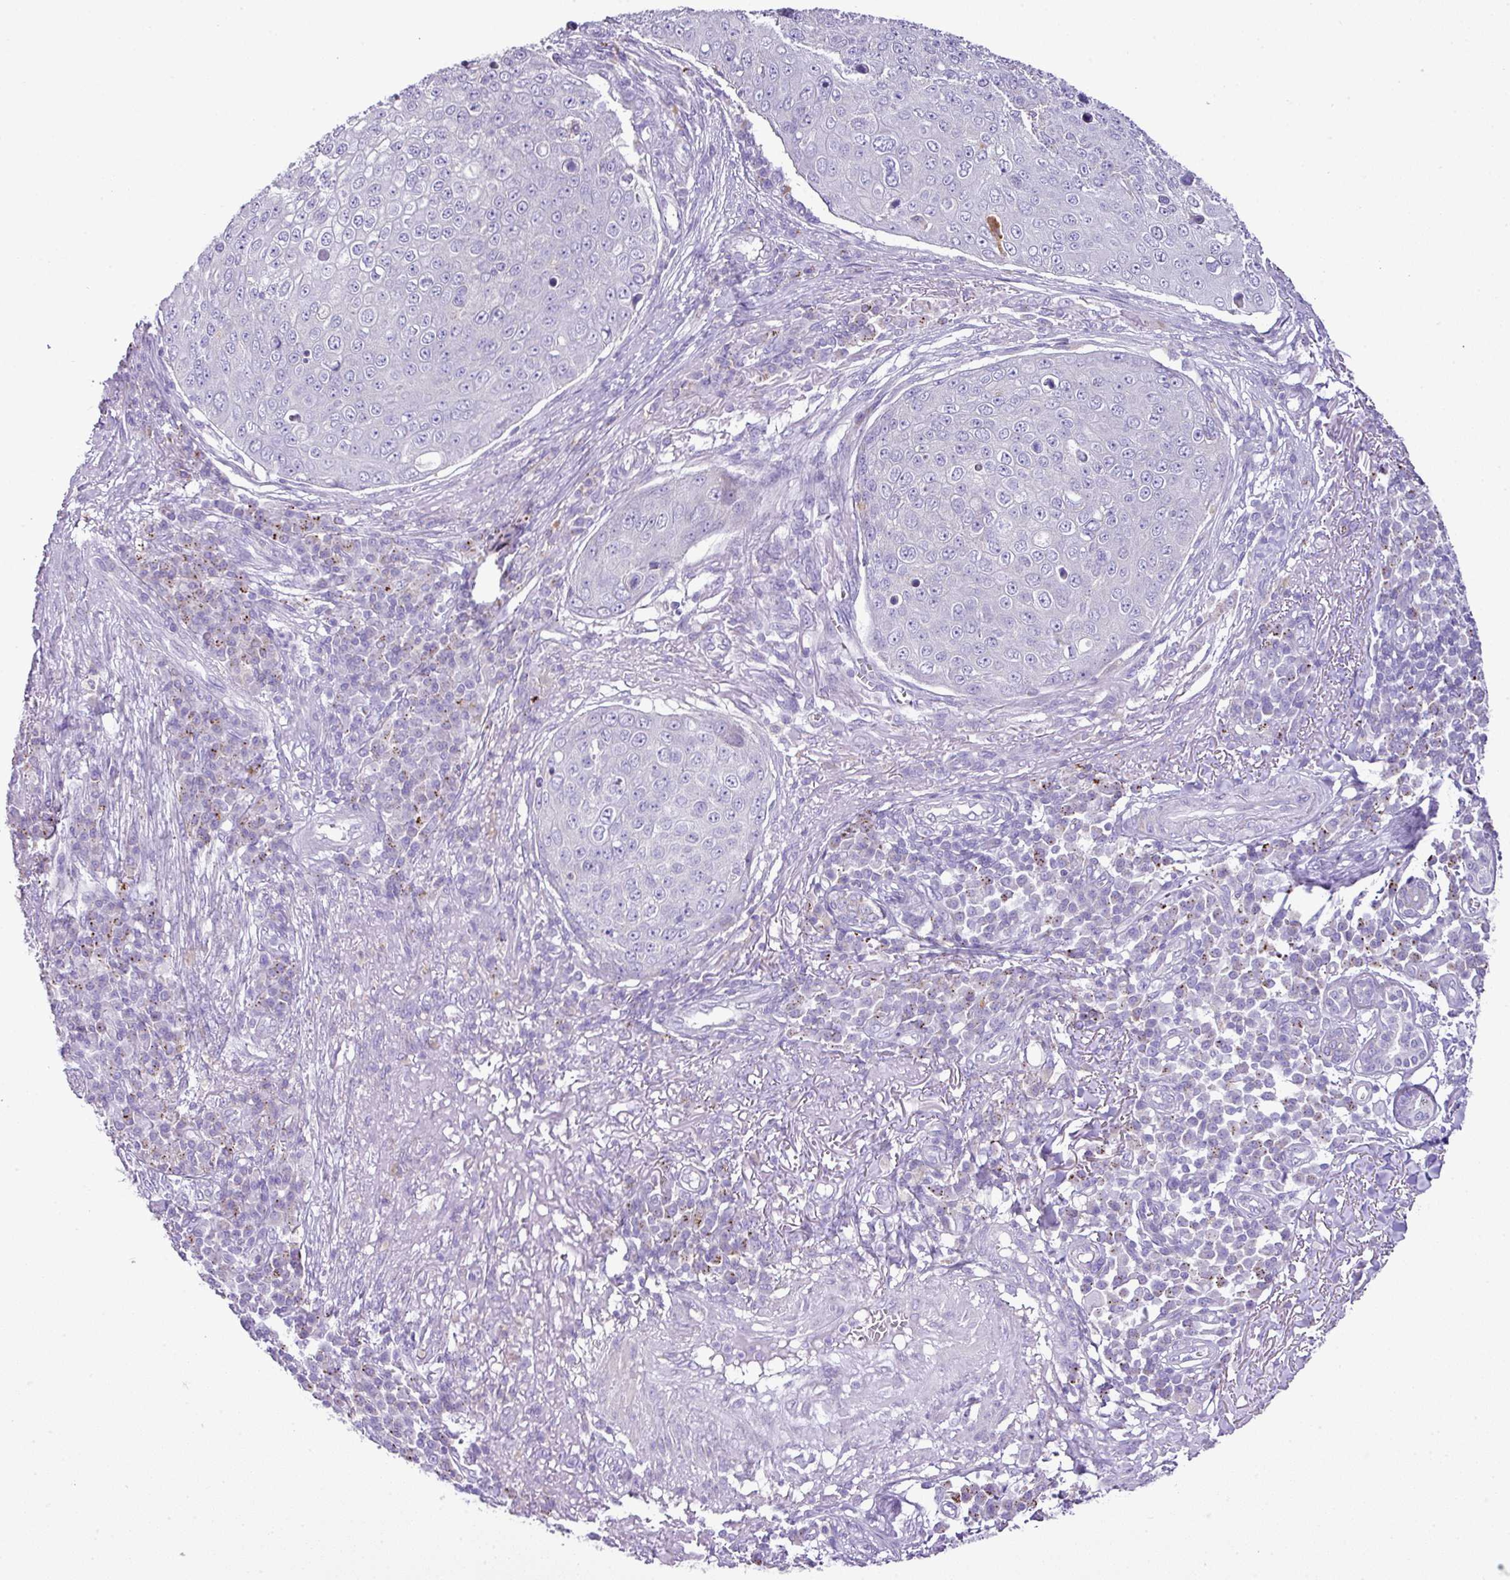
{"staining": {"intensity": "negative", "quantity": "none", "location": "none"}, "tissue": "skin cancer", "cell_type": "Tumor cells", "image_type": "cancer", "snomed": [{"axis": "morphology", "description": "Squamous cell carcinoma, NOS"}, {"axis": "topography", "description": "Skin"}], "caption": "Tumor cells show no significant protein expression in skin squamous cell carcinoma.", "gene": "PGAP4", "patient": {"sex": "male", "age": 71}}